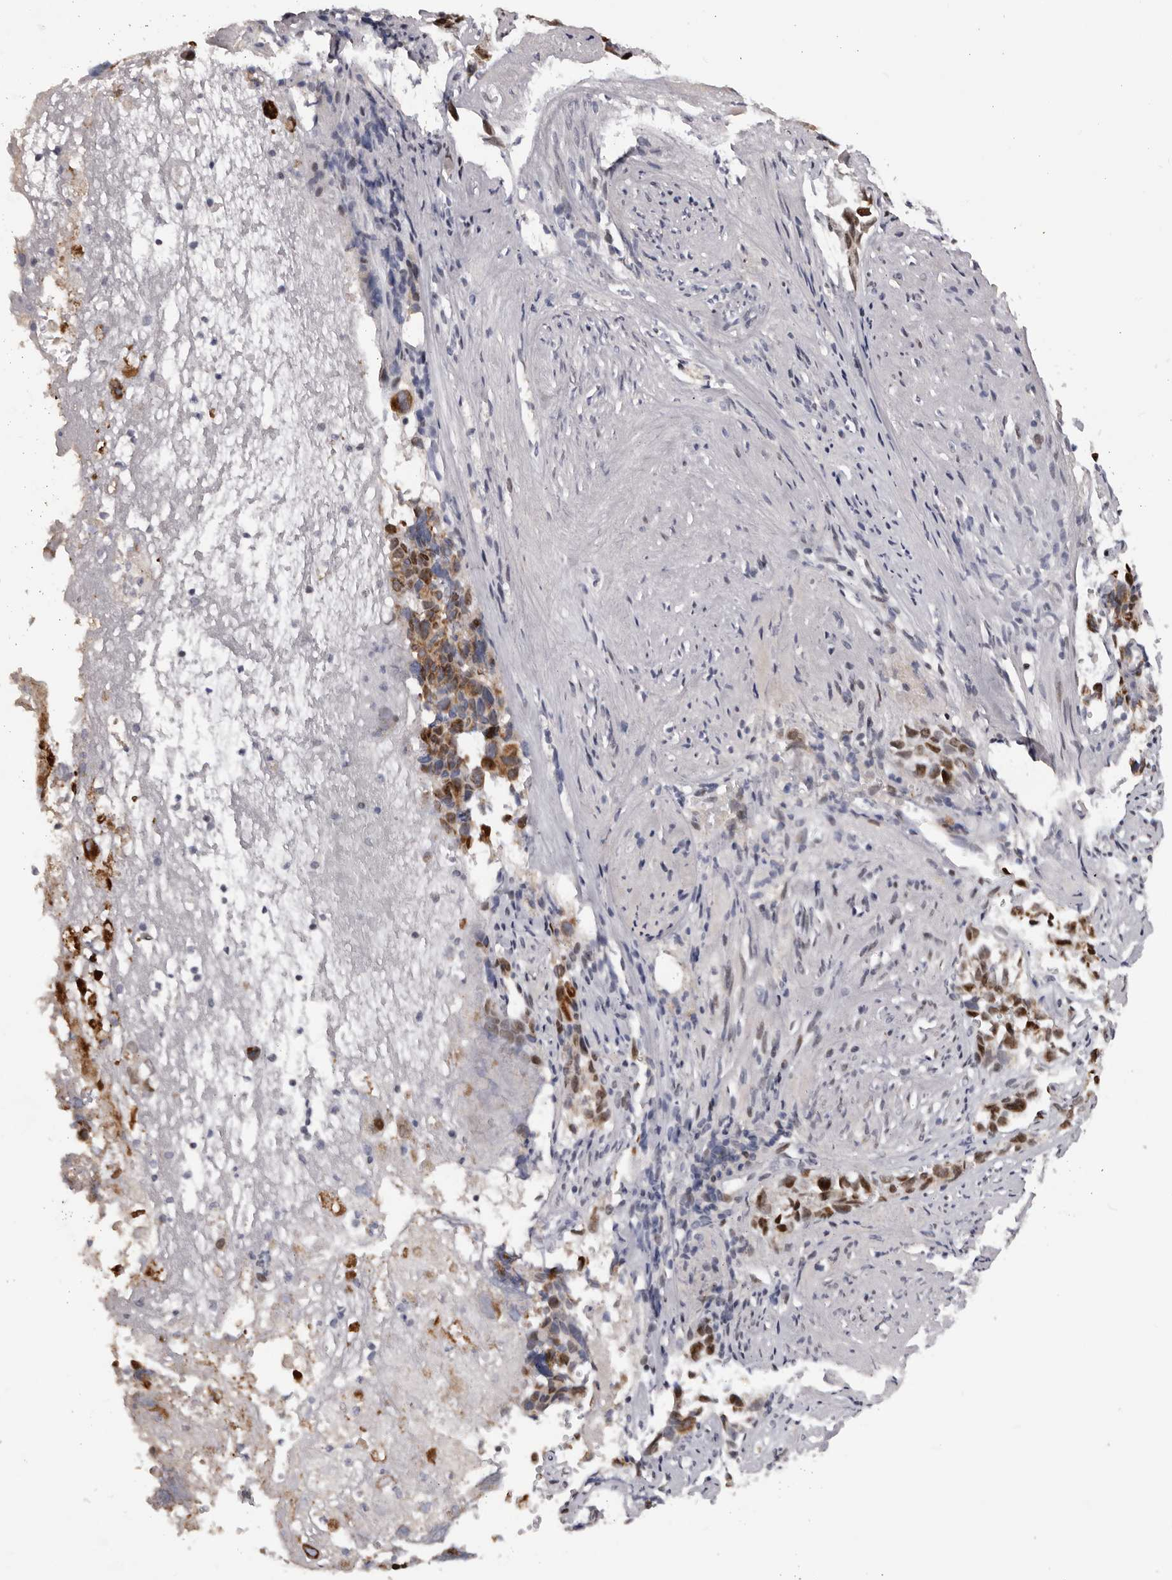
{"staining": {"intensity": "moderate", "quantity": ">75%", "location": "cytoplasmic/membranous,nuclear"}, "tissue": "liver cancer", "cell_type": "Tumor cells", "image_type": "cancer", "snomed": [{"axis": "morphology", "description": "Cholangiocarcinoma"}, {"axis": "topography", "description": "Liver"}], "caption": "Cholangiocarcinoma (liver) tissue demonstrates moderate cytoplasmic/membranous and nuclear staining in about >75% of tumor cells, visualized by immunohistochemistry.", "gene": "C17orf99", "patient": {"sex": "female", "age": 79}}